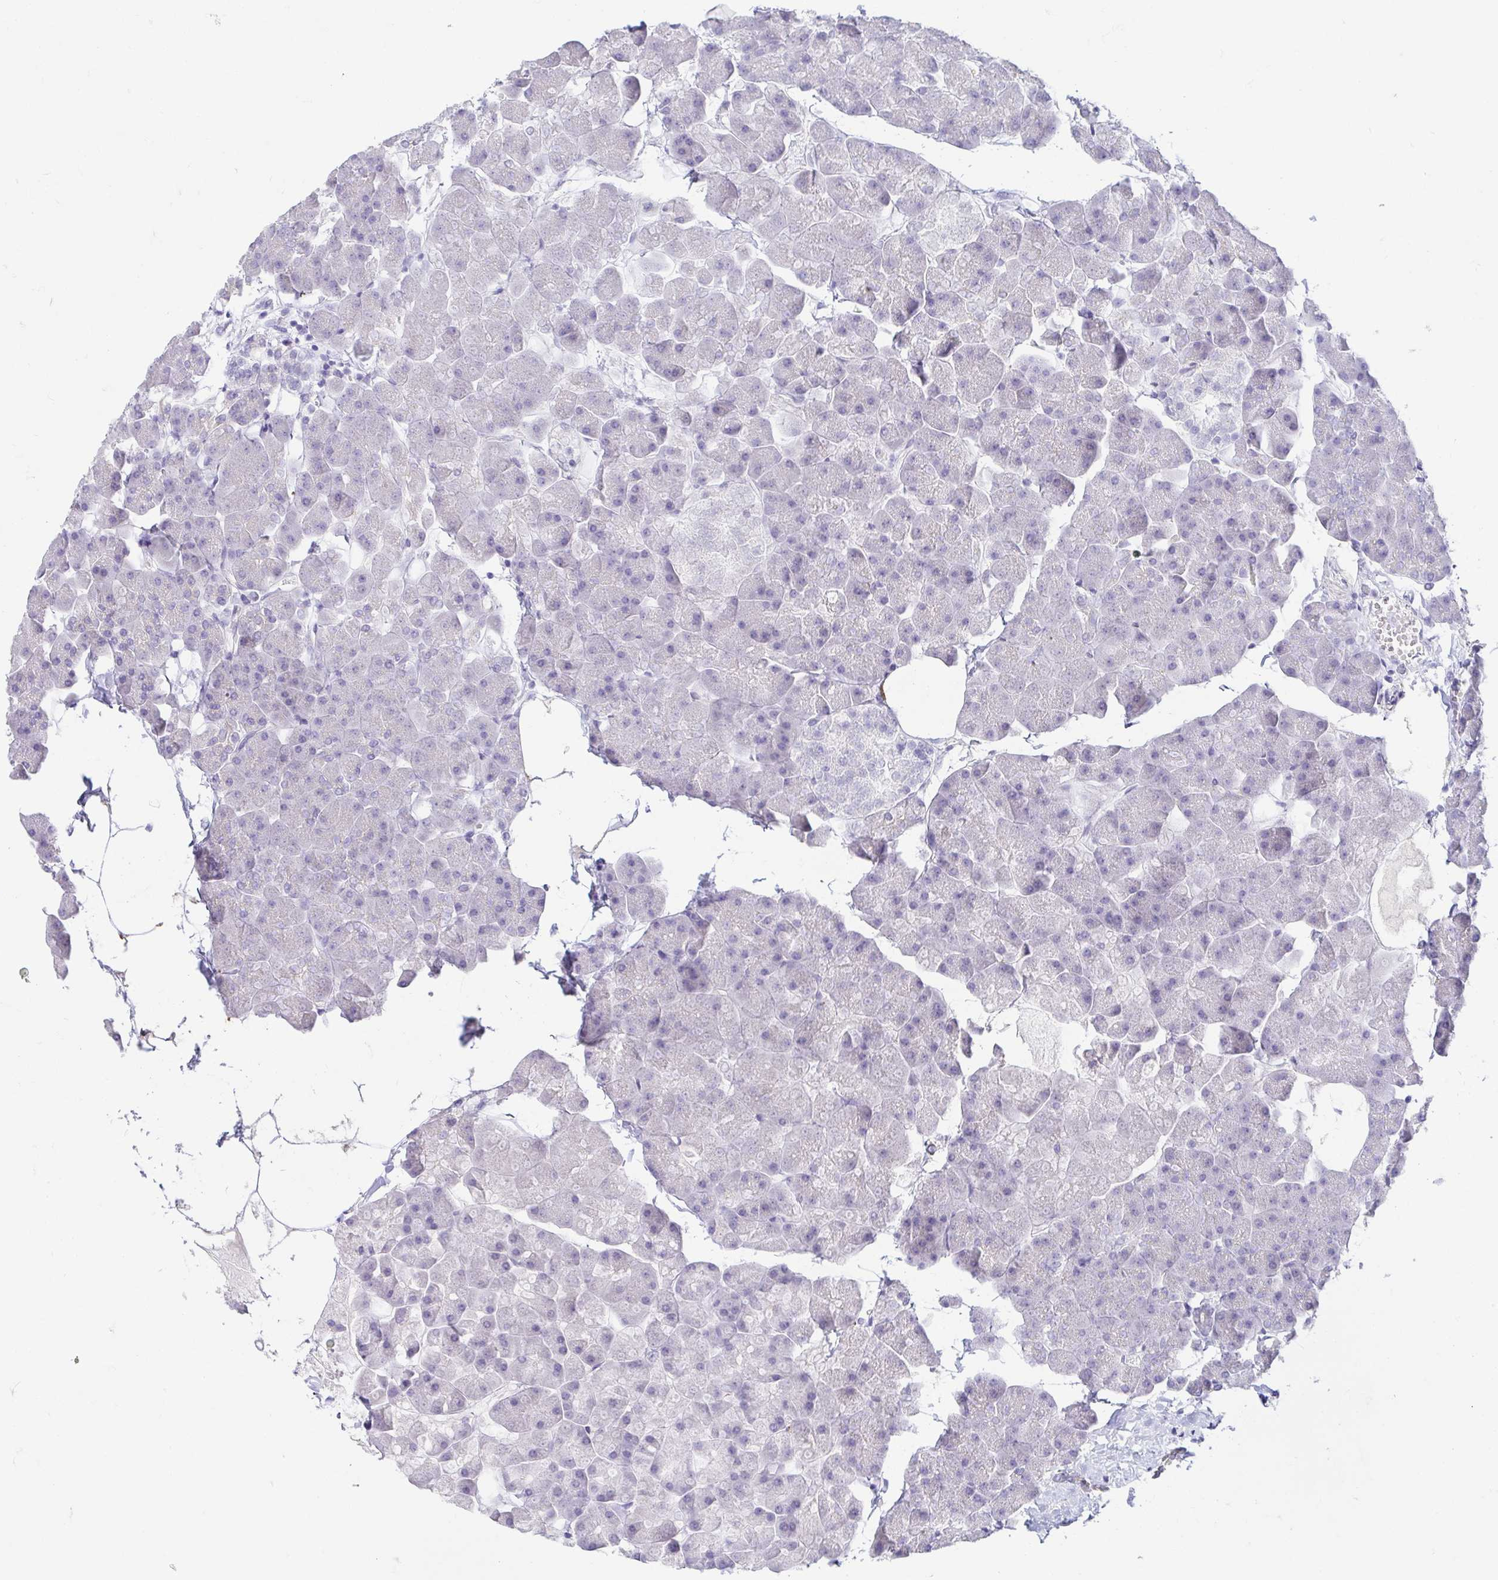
{"staining": {"intensity": "negative", "quantity": "none", "location": "none"}, "tissue": "pancreas", "cell_type": "Exocrine glandular cells", "image_type": "normal", "snomed": [{"axis": "morphology", "description": "Normal tissue, NOS"}, {"axis": "topography", "description": "Pancreas"}], "caption": "Protein analysis of benign pancreas demonstrates no significant expression in exocrine glandular cells.", "gene": "FABP3", "patient": {"sex": "male", "age": 35}}